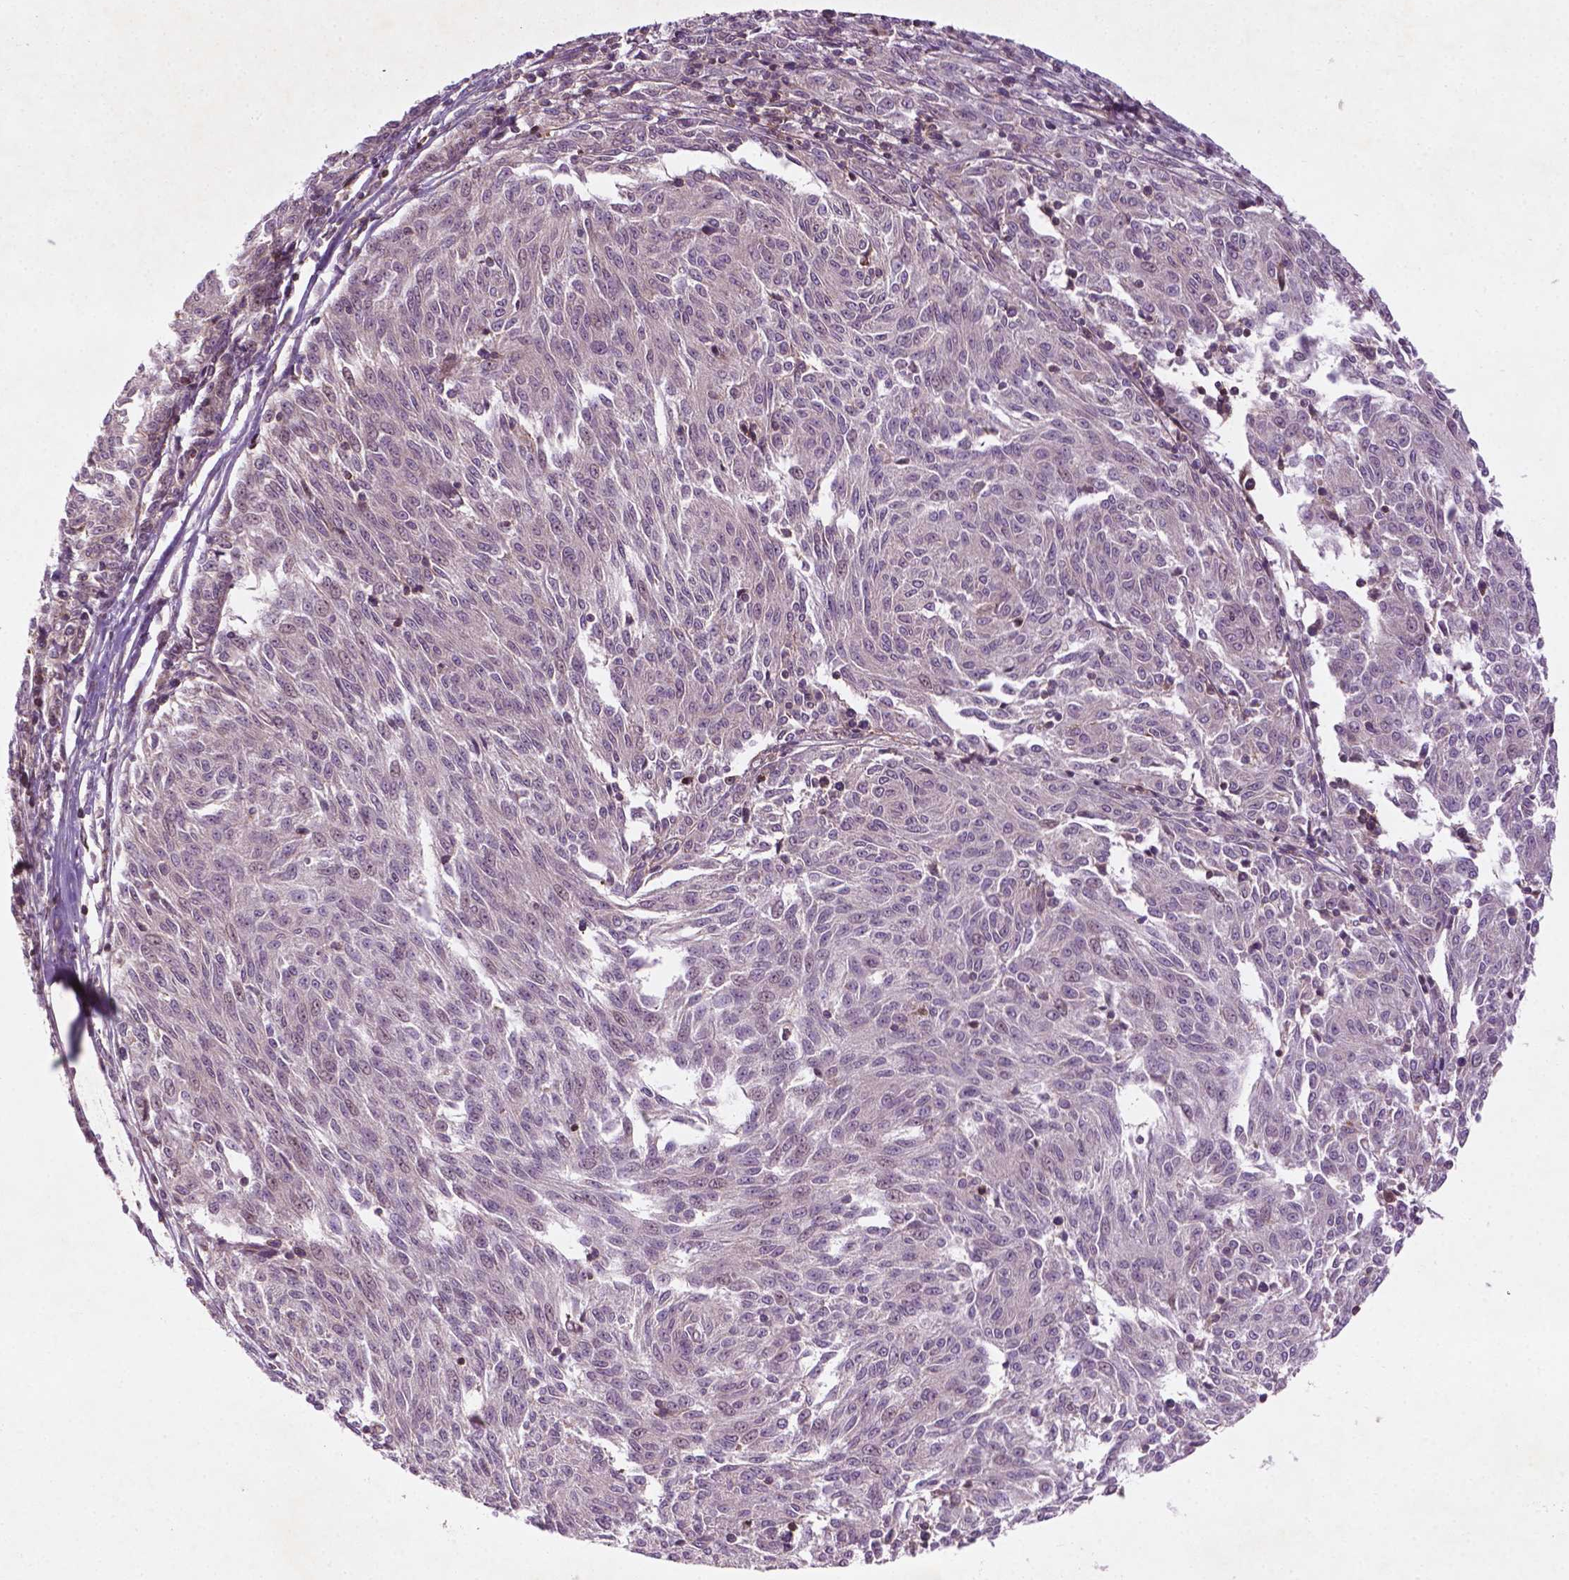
{"staining": {"intensity": "negative", "quantity": "none", "location": "none"}, "tissue": "melanoma", "cell_type": "Tumor cells", "image_type": "cancer", "snomed": [{"axis": "morphology", "description": "Malignant melanoma, NOS"}, {"axis": "topography", "description": "Skin"}], "caption": "There is no significant expression in tumor cells of malignant melanoma.", "gene": "TCHP", "patient": {"sex": "female", "age": 72}}